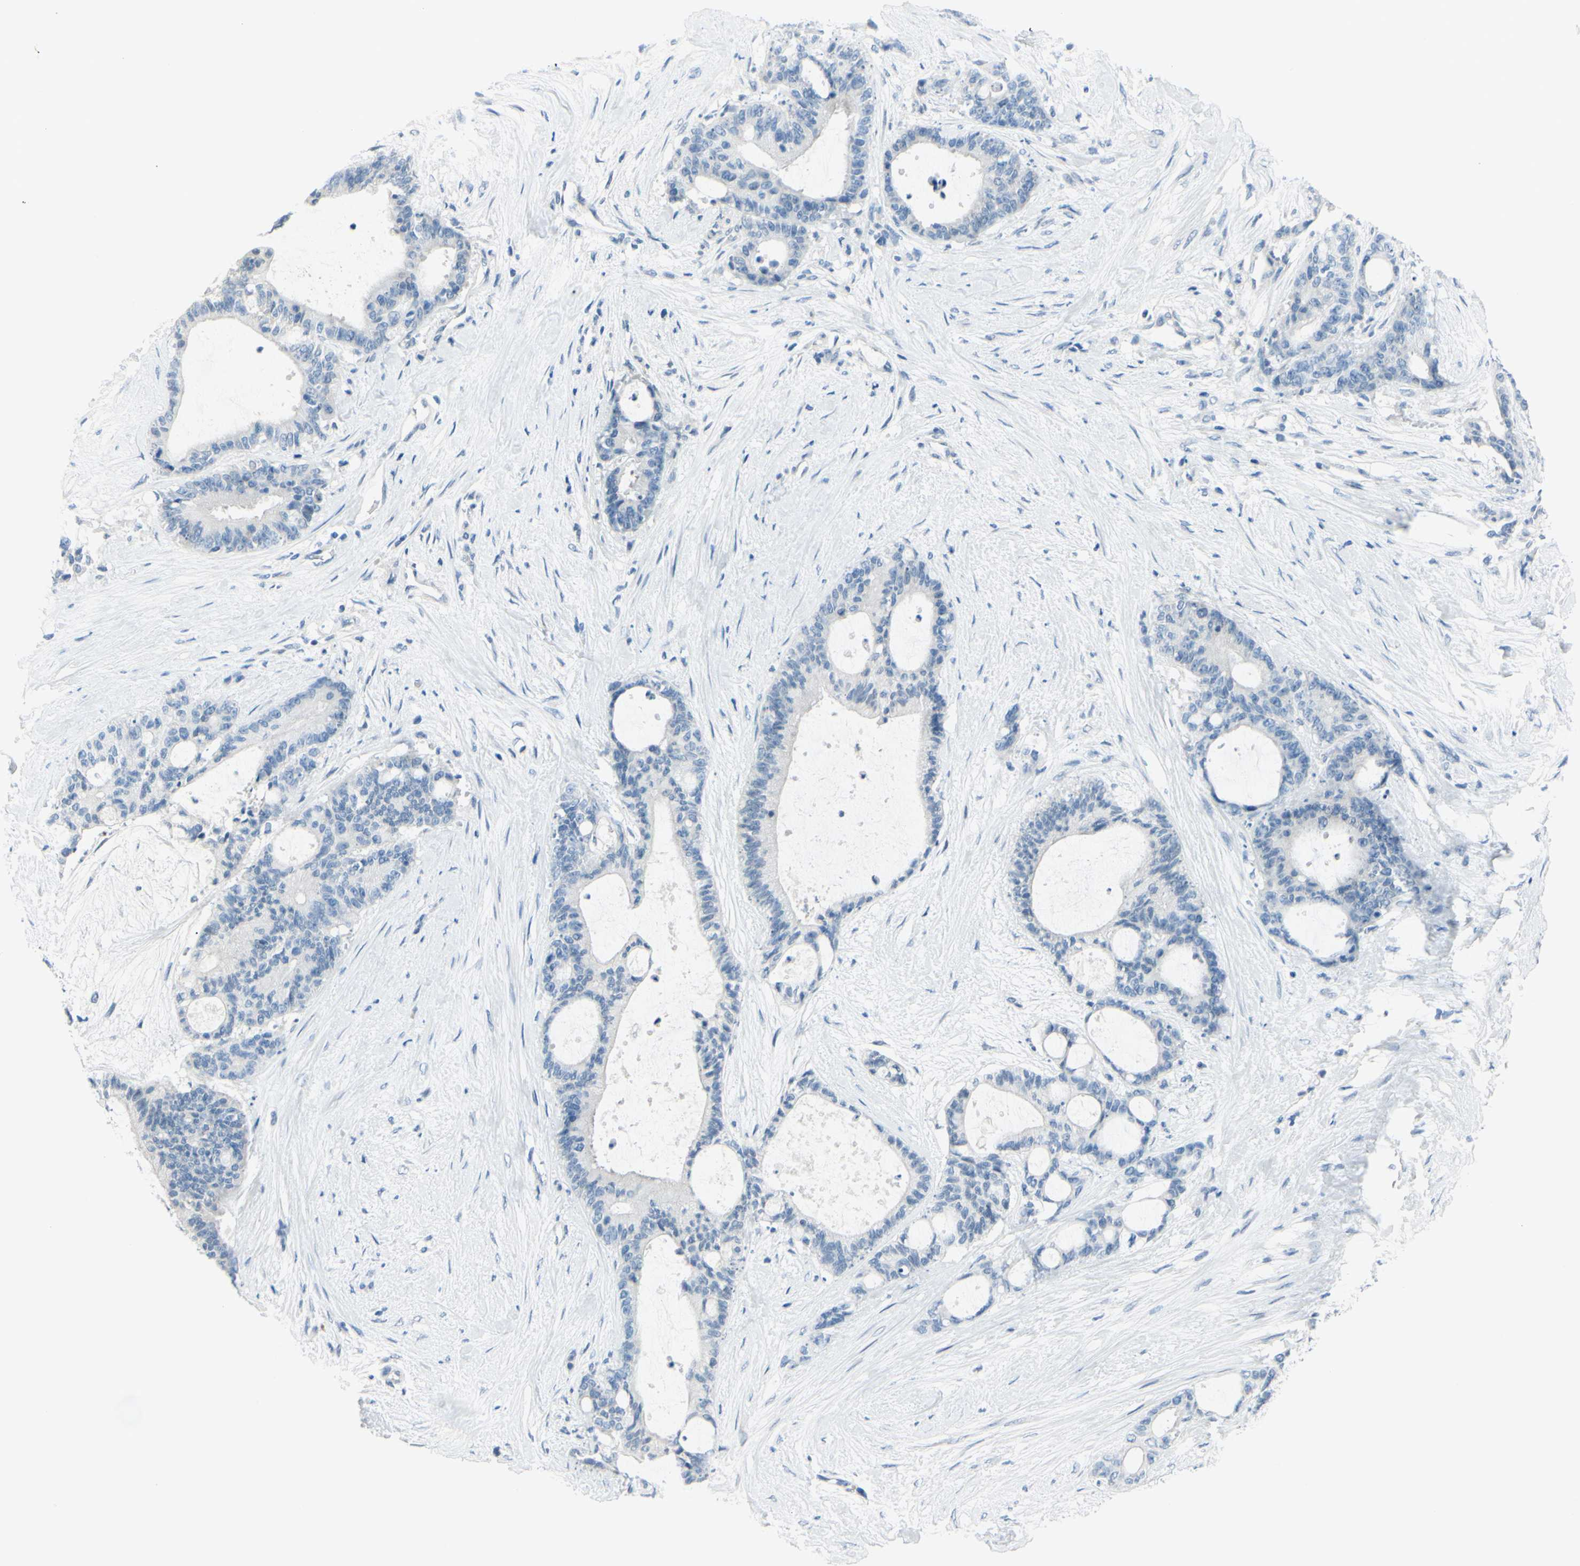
{"staining": {"intensity": "negative", "quantity": "none", "location": "none"}, "tissue": "liver cancer", "cell_type": "Tumor cells", "image_type": "cancer", "snomed": [{"axis": "morphology", "description": "Cholangiocarcinoma"}, {"axis": "topography", "description": "Liver"}], "caption": "Immunohistochemistry micrograph of neoplastic tissue: liver cholangiocarcinoma stained with DAB (3,3'-diaminobenzidine) shows no significant protein positivity in tumor cells.", "gene": "DCT", "patient": {"sex": "female", "age": 73}}